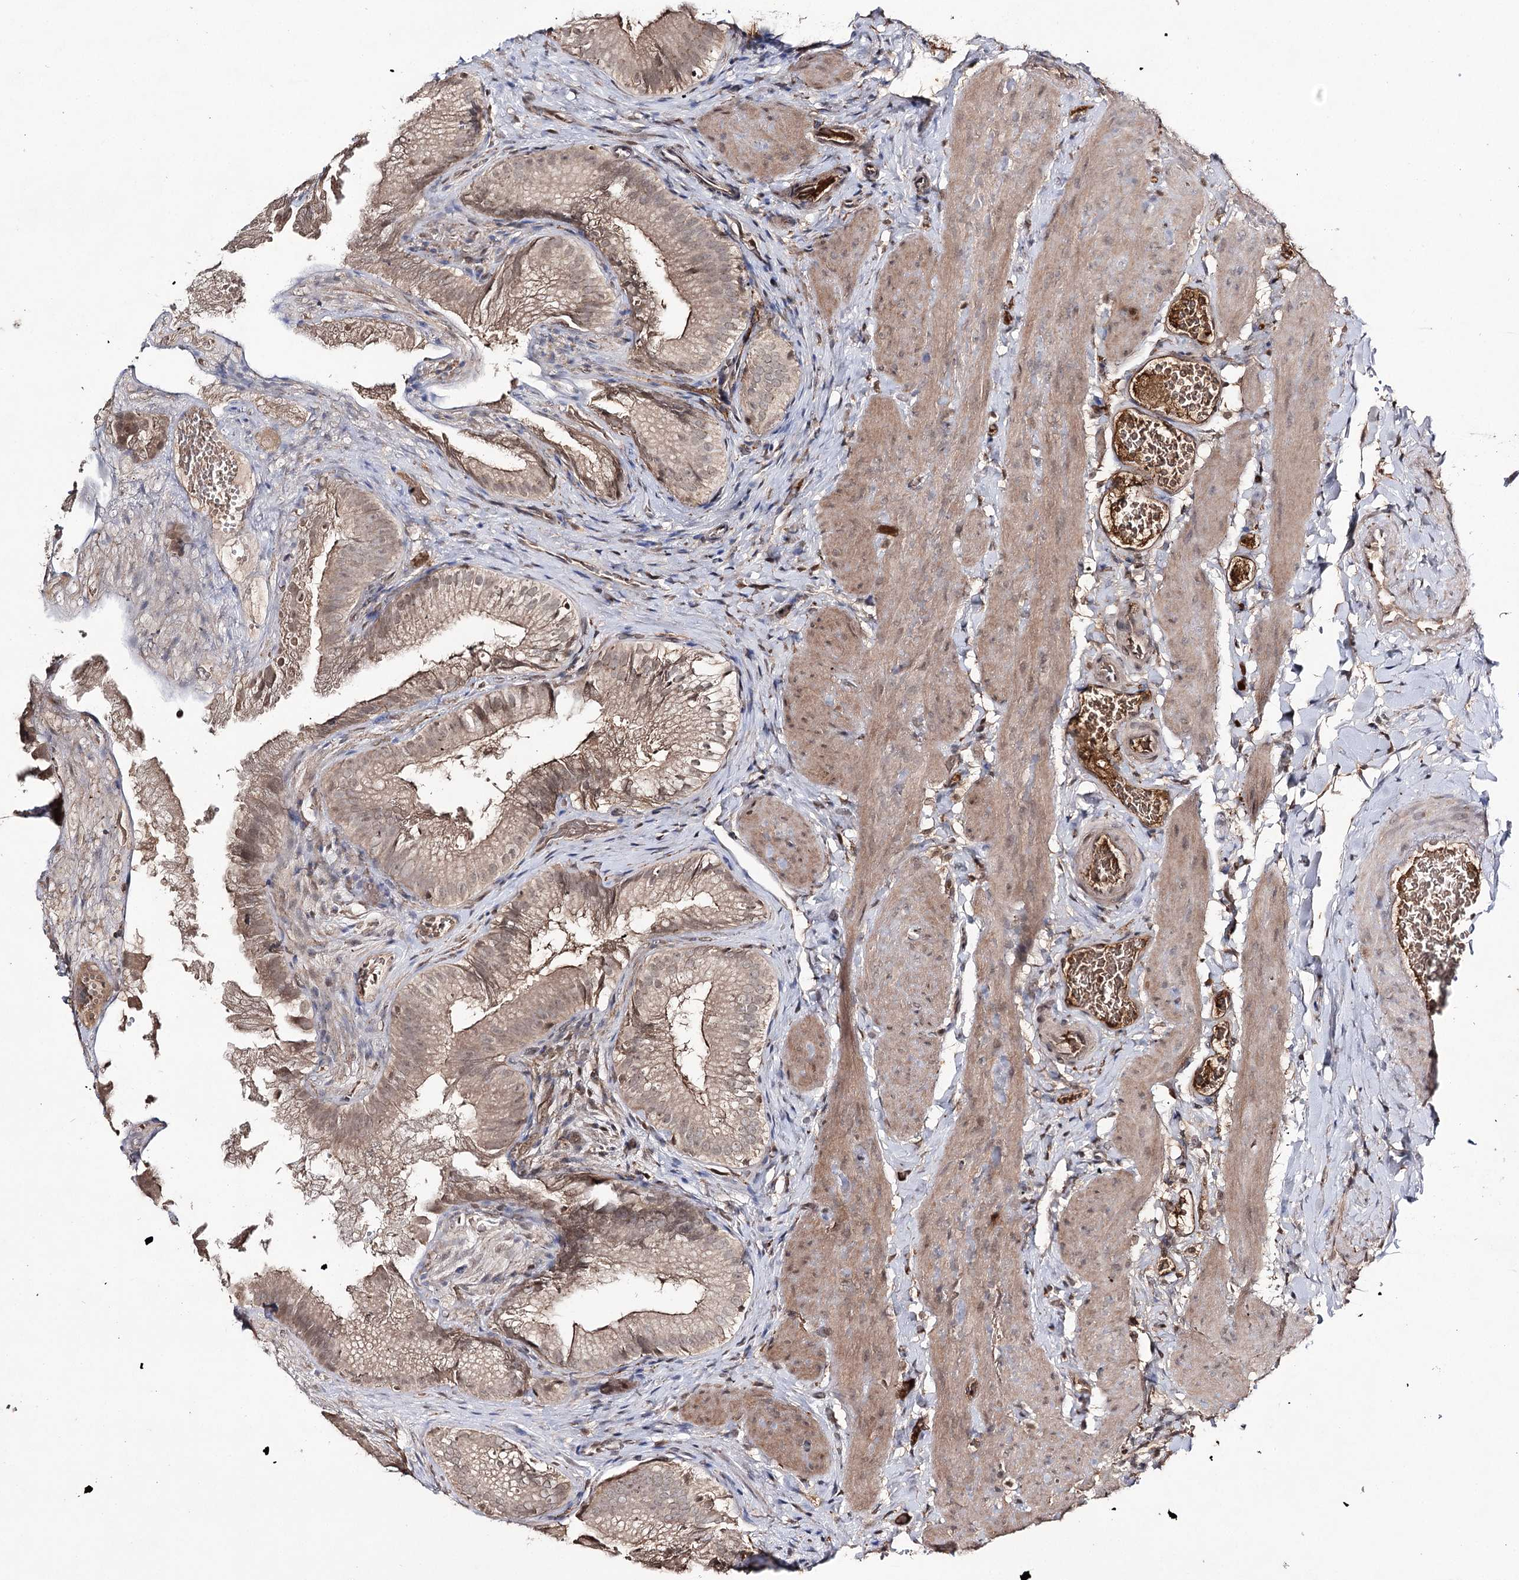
{"staining": {"intensity": "moderate", "quantity": ">75%", "location": "cytoplasmic/membranous"}, "tissue": "gallbladder", "cell_type": "Glandular cells", "image_type": "normal", "snomed": [{"axis": "morphology", "description": "Normal tissue, NOS"}, {"axis": "topography", "description": "Gallbladder"}], "caption": "Immunohistochemical staining of normal human gallbladder shows >75% levels of moderate cytoplasmic/membranous protein positivity in about >75% of glandular cells. The staining was performed using DAB (3,3'-diaminobenzidine) to visualize the protein expression in brown, while the nuclei were stained in blue with hematoxylin (Magnification: 20x).", "gene": "SYNGR3", "patient": {"sex": "female", "age": 30}}